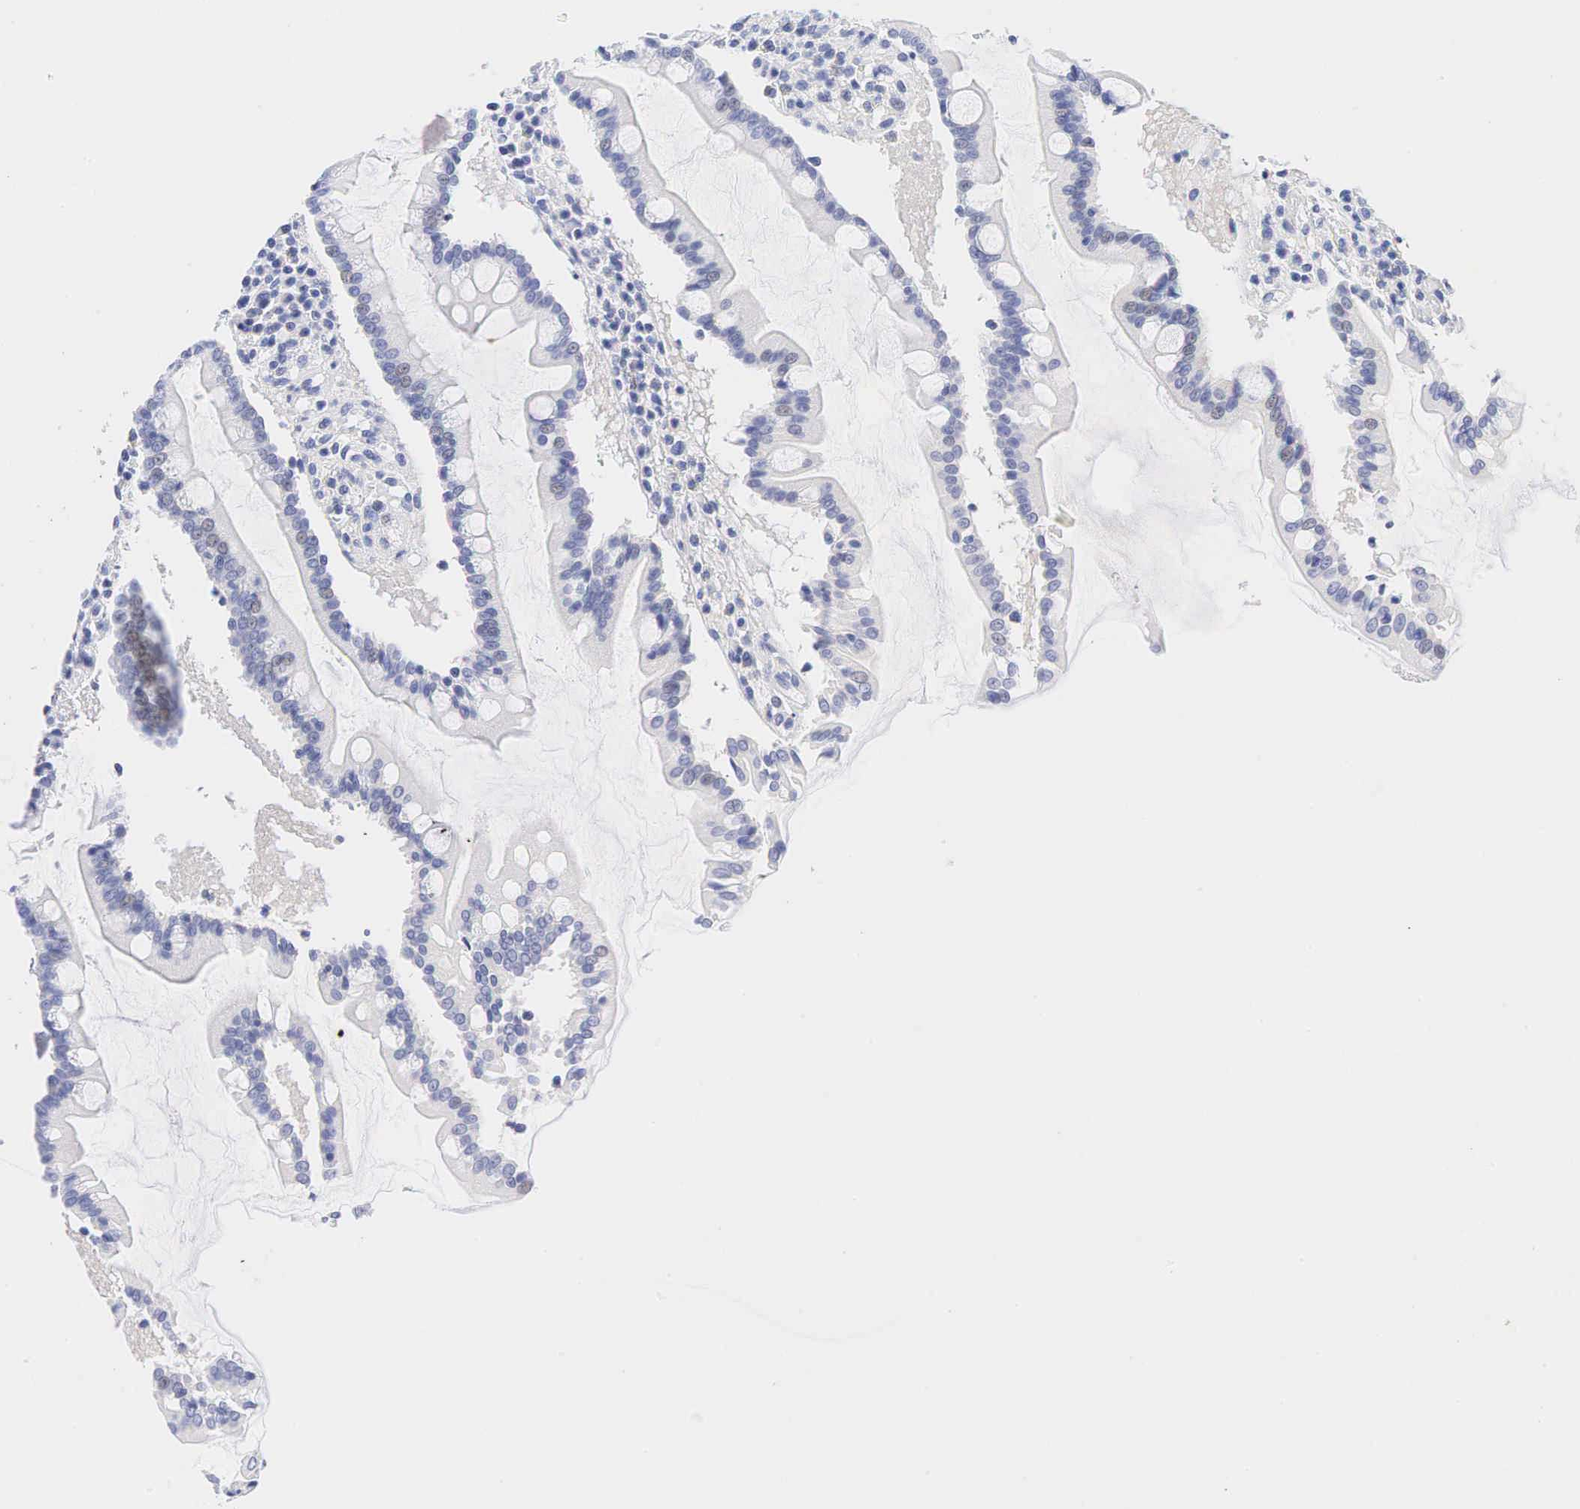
{"staining": {"intensity": "negative", "quantity": "none", "location": "none"}, "tissue": "duodenum", "cell_type": "Glandular cells", "image_type": "normal", "snomed": [{"axis": "morphology", "description": "Normal tissue, NOS"}, {"axis": "topography", "description": "Duodenum"}], "caption": "High power microscopy image of an immunohistochemistry (IHC) micrograph of normal duodenum, revealing no significant positivity in glandular cells.", "gene": "AR", "patient": {"sex": "male", "age": 70}}